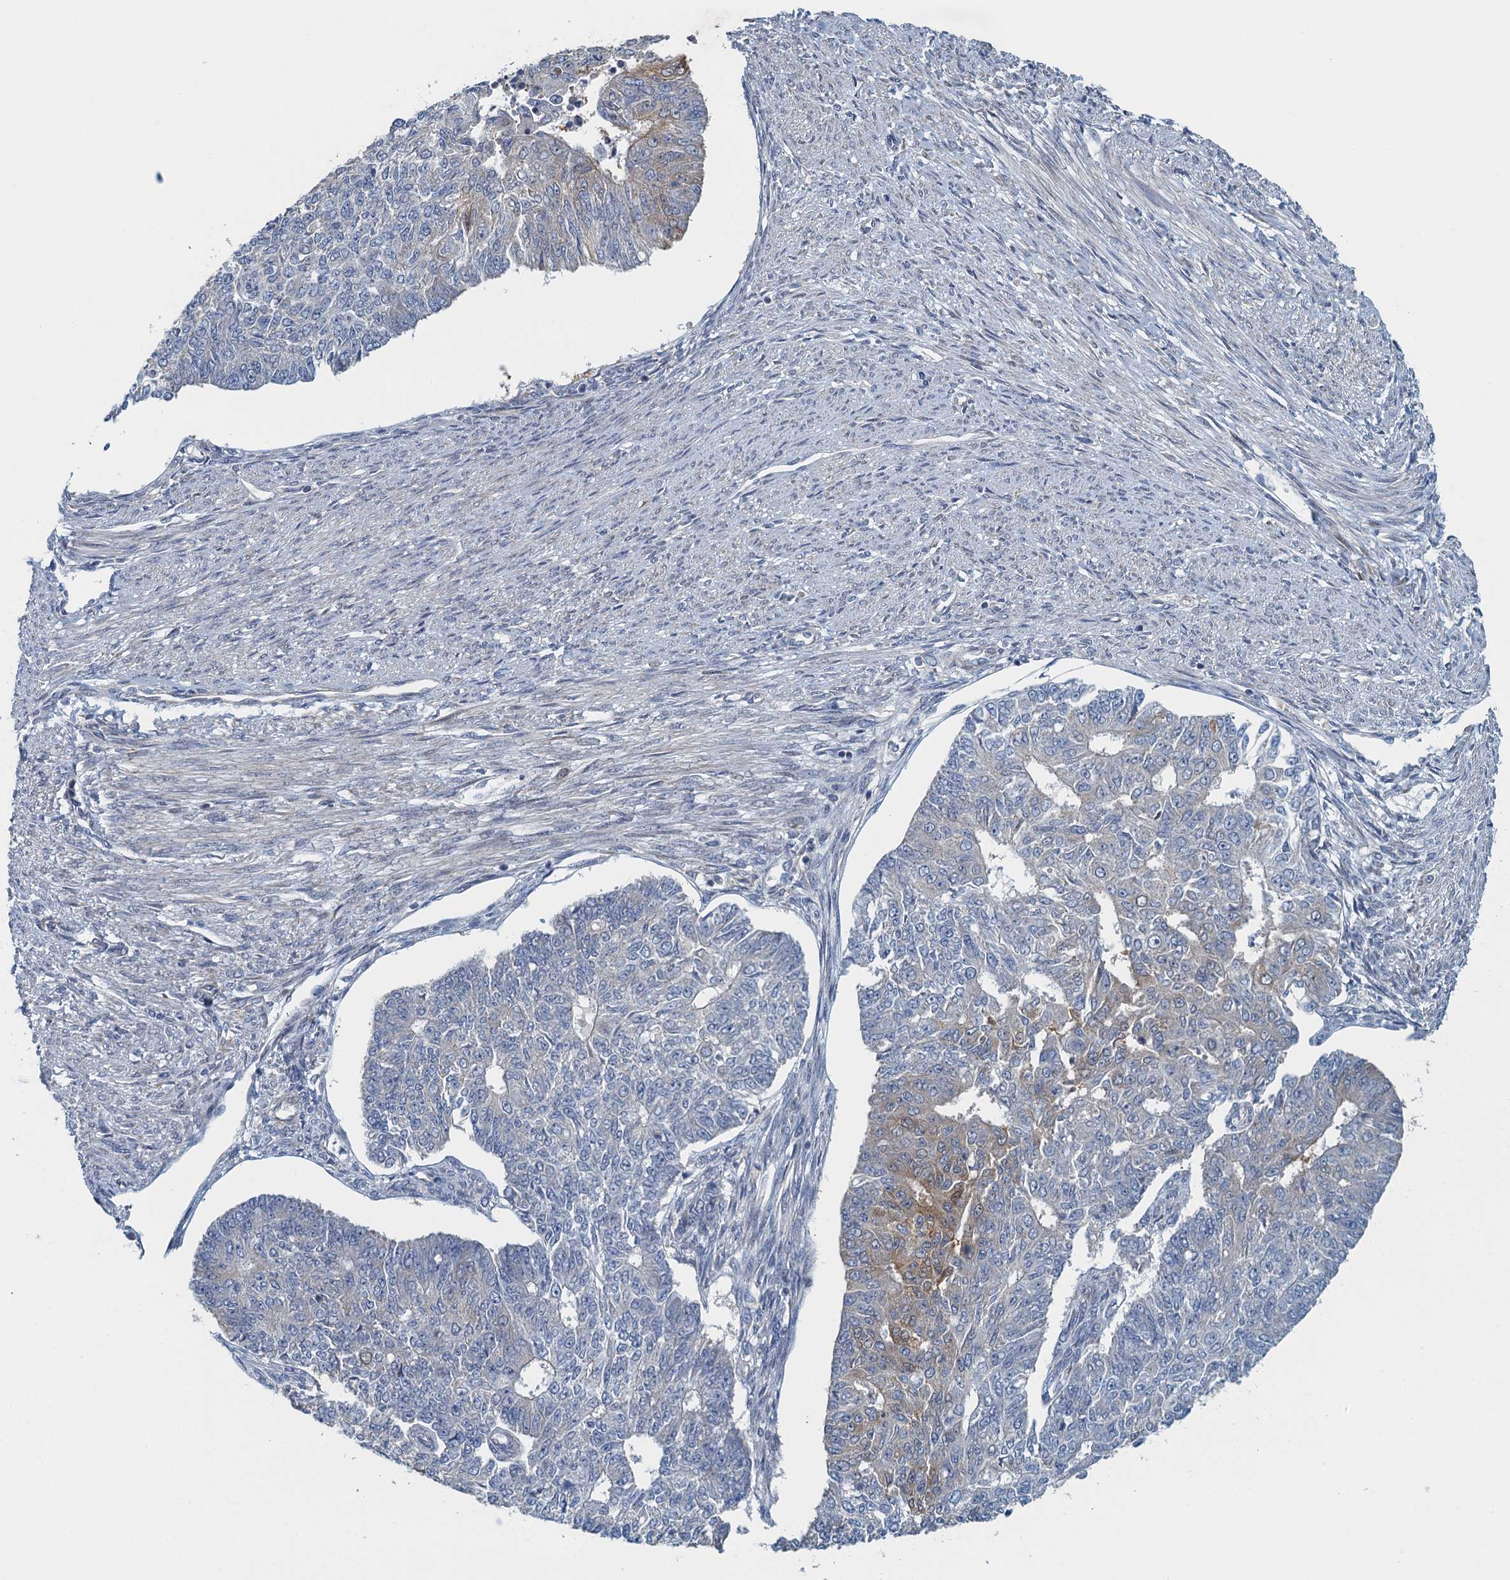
{"staining": {"intensity": "weak", "quantity": "<25%", "location": "cytoplasmic/membranous"}, "tissue": "endometrial cancer", "cell_type": "Tumor cells", "image_type": "cancer", "snomed": [{"axis": "morphology", "description": "Adenocarcinoma, NOS"}, {"axis": "topography", "description": "Endometrium"}], "caption": "This is an immunohistochemistry photomicrograph of human endometrial cancer. There is no expression in tumor cells.", "gene": "ALG2", "patient": {"sex": "female", "age": 32}}